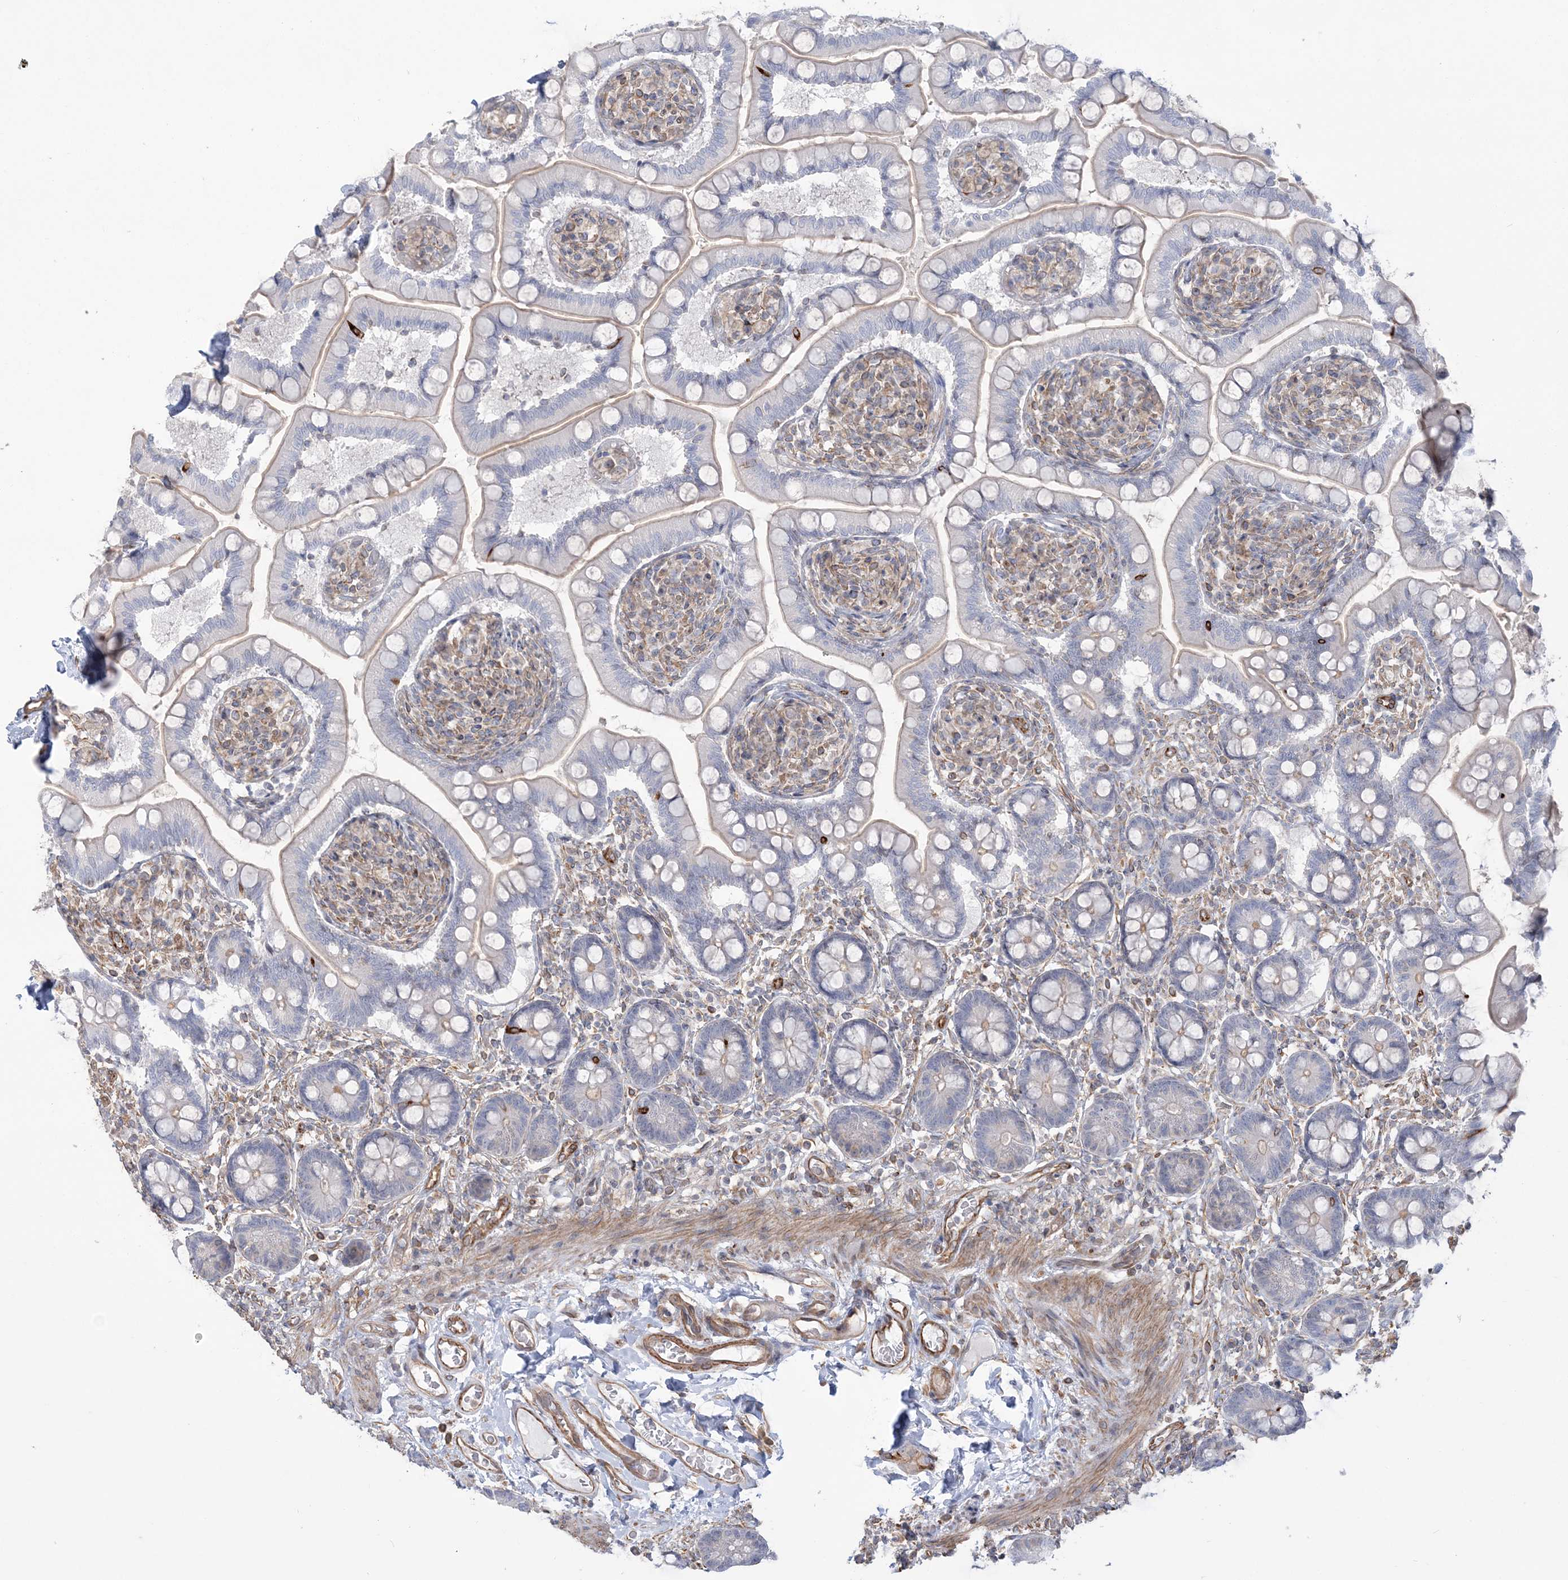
{"staining": {"intensity": "negative", "quantity": "none", "location": "none"}, "tissue": "small intestine", "cell_type": "Glandular cells", "image_type": "normal", "snomed": [{"axis": "morphology", "description": "Normal tissue, NOS"}, {"axis": "topography", "description": "Small intestine"}], "caption": "An IHC micrograph of normal small intestine is shown. There is no staining in glandular cells of small intestine.", "gene": "ZNF821", "patient": {"sex": "female", "age": 64}}